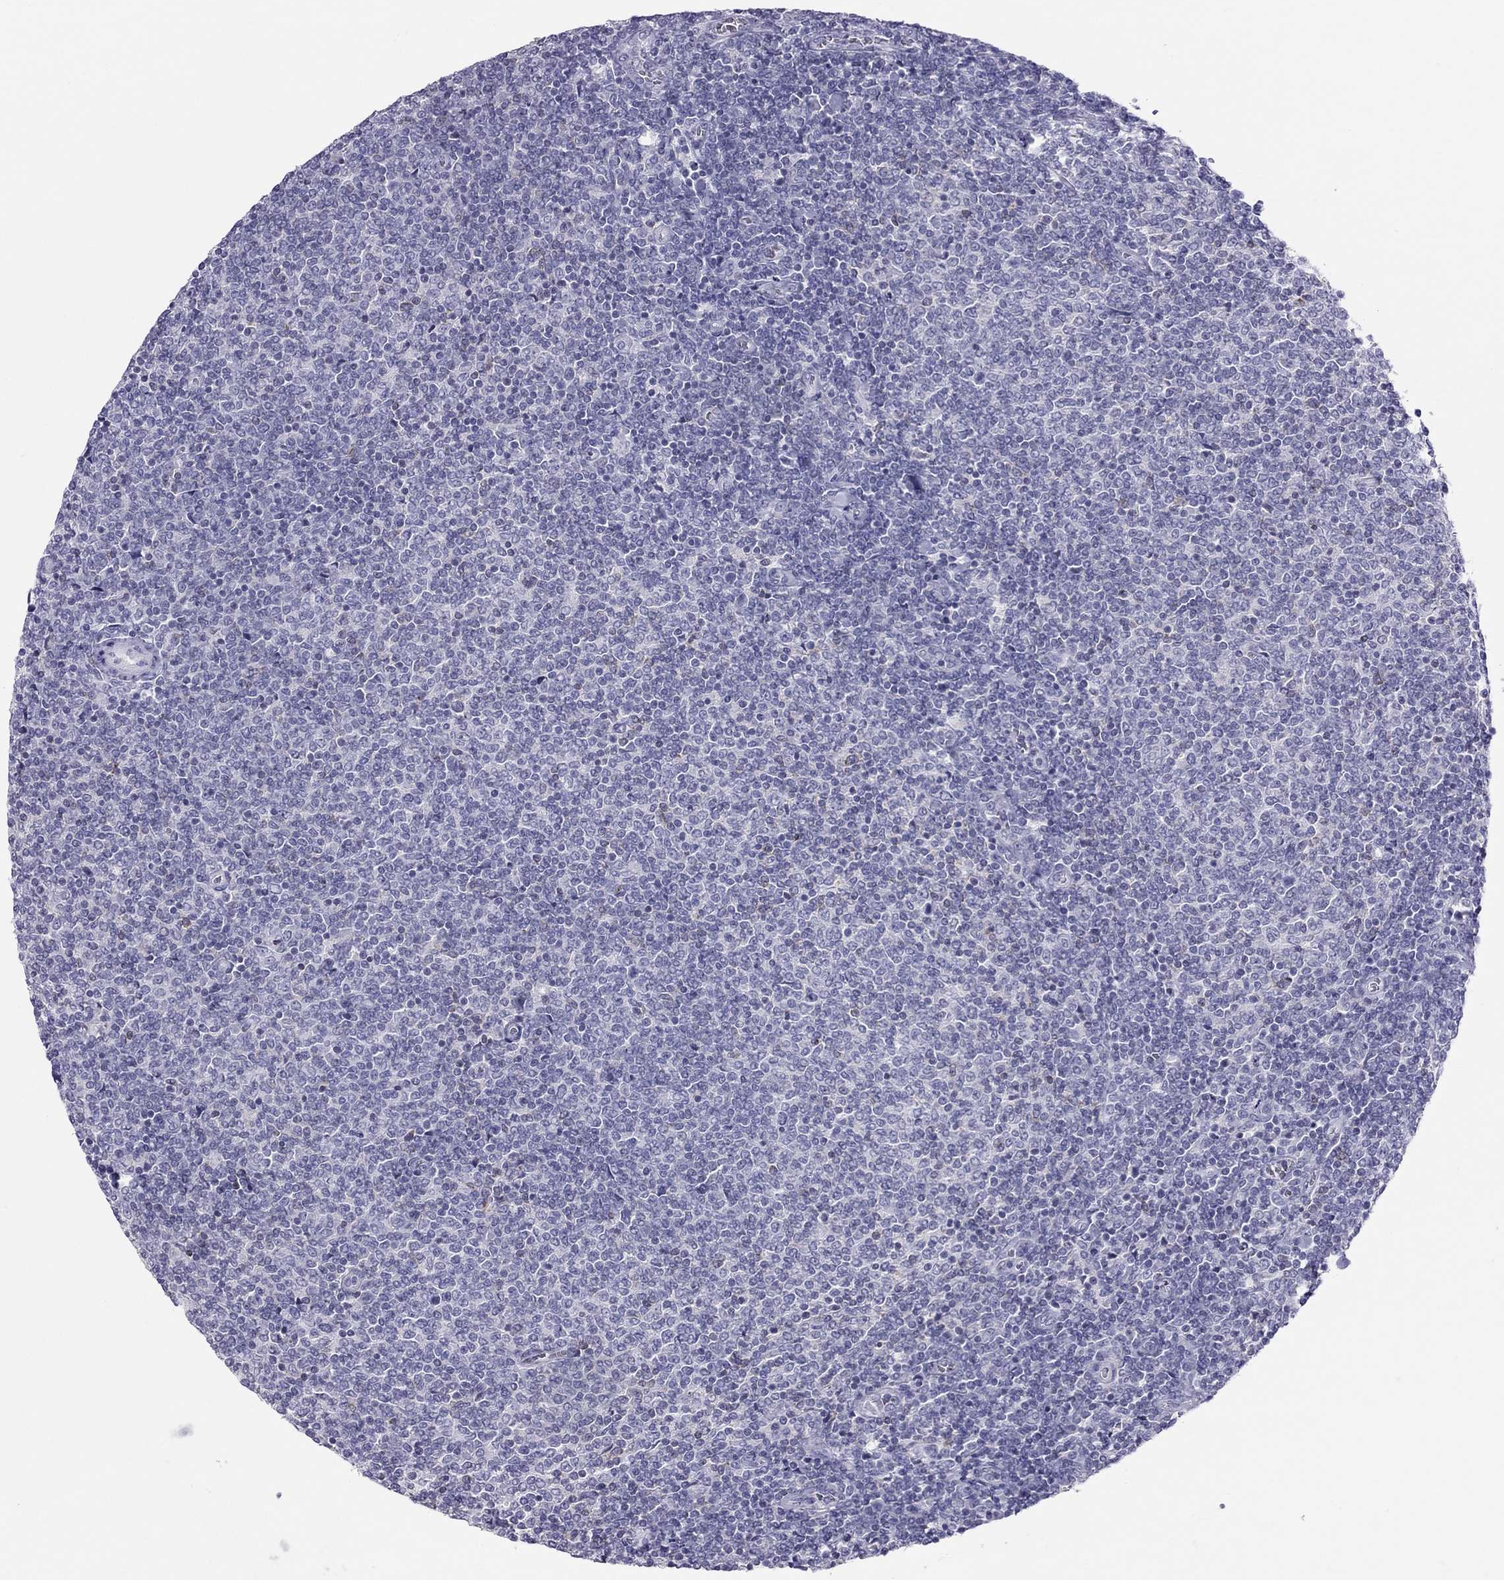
{"staining": {"intensity": "negative", "quantity": "none", "location": "none"}, "tissue": "lymphoma", "cell_type": "Tumor cells", "image_type": "cancer", "snomed": [{"axis": "morphology", "description": "Malignant lymphoma, non-Hodgkin's type, Low grade"}, {"axis": "topography", "description": "Lymph node"}], "caption": "An IHC image of malignant lymphoma, non-Hodgkin's type (low-grade) is shown. There is no staining in tumor cells of malignant lymphoma, non-Hodgkin's type (low-grade). Brightfield microscopy of immunohistochemistry (IHC) stained with DAB (3,3'-diaminobenzidine) (brown) and hematoxylin (blue), captured at high magnification.", "gene": "TEX14", "patient": {"sex": "male", "age": 52}}